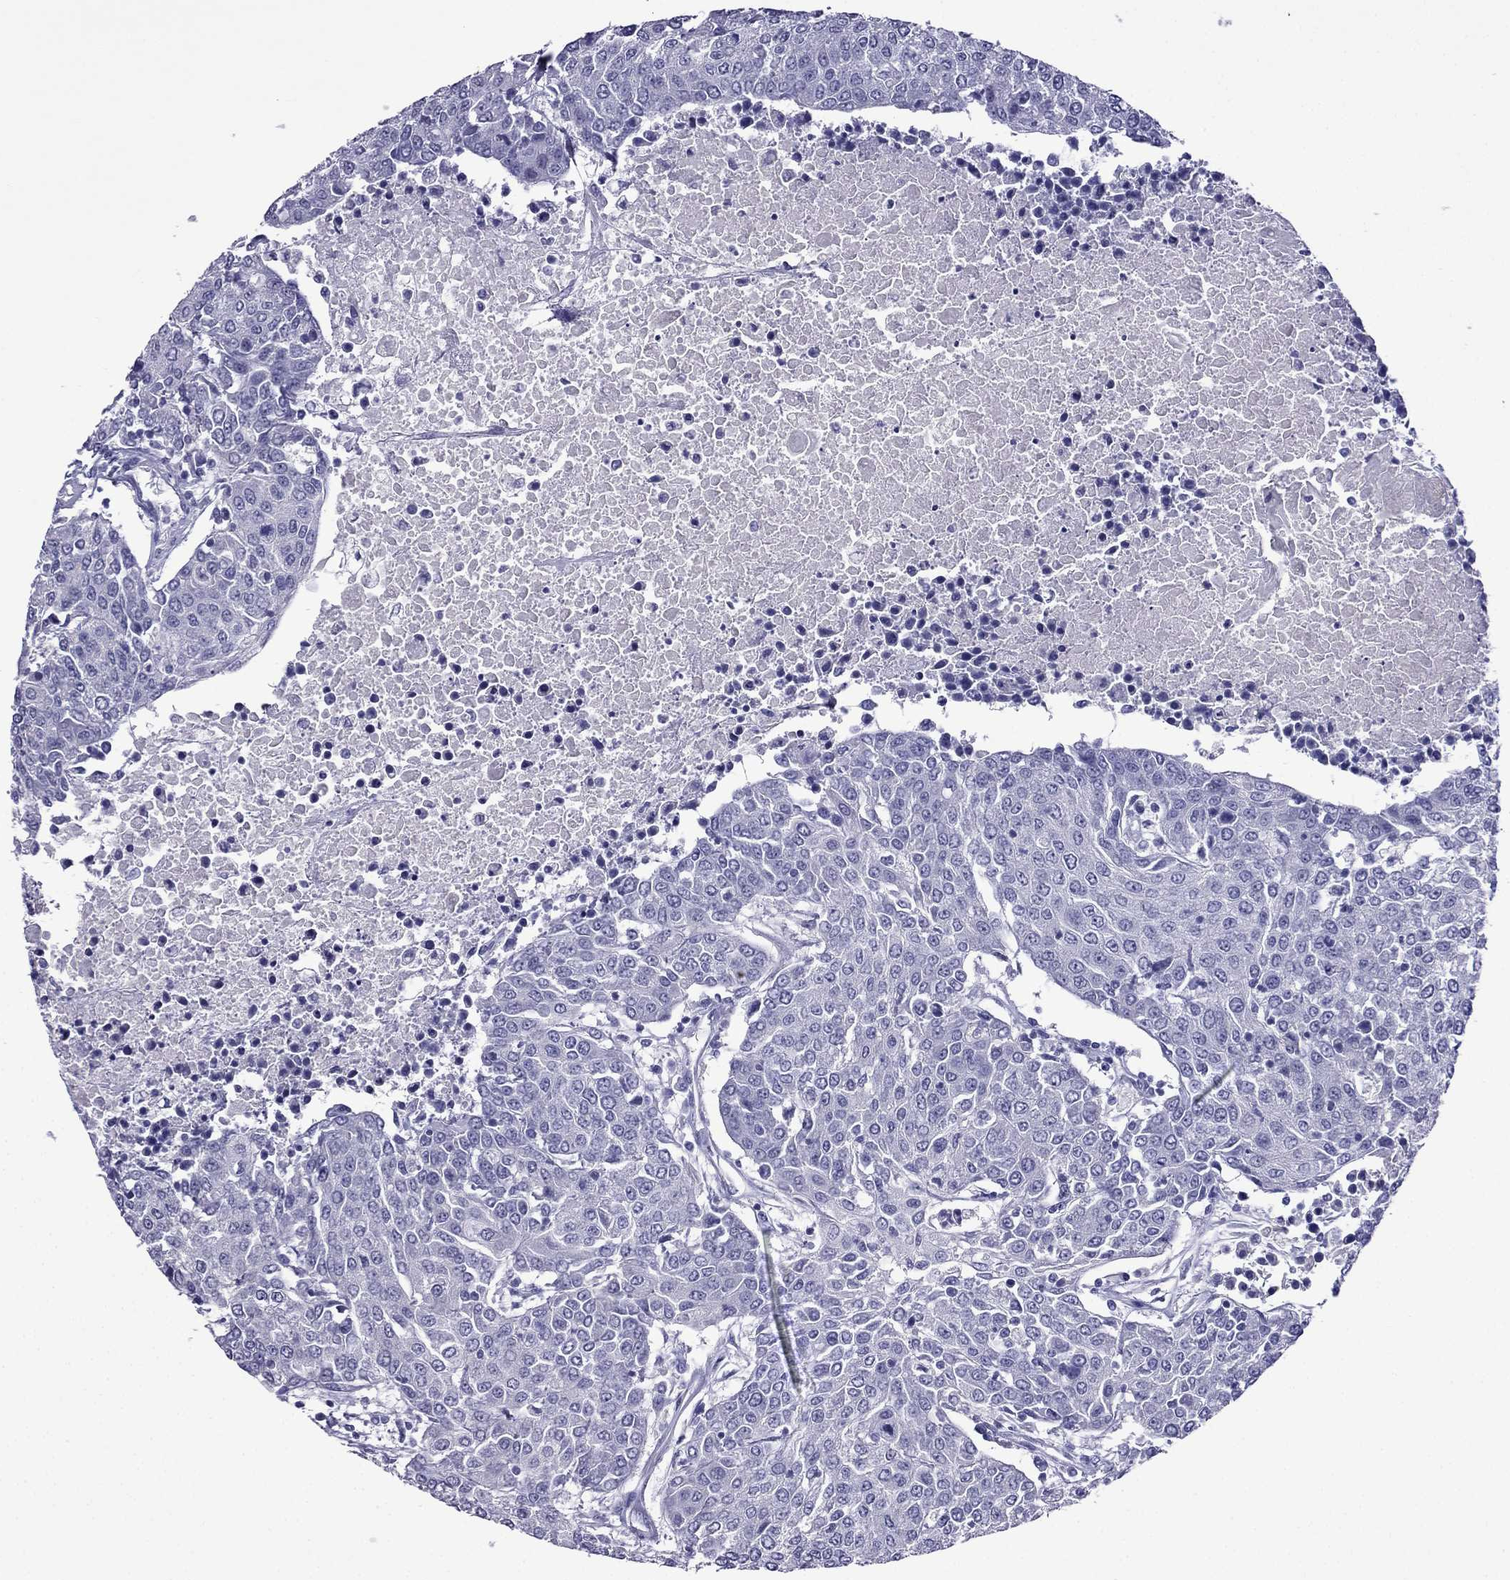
{"staining": {"intensity": "negative", "quantity": "none", "location": "none"}, "tissue": "urothelial cancer", "cell_type": "Tumor cells", "image_type": "cancer", "snomed": [{"axis": "morphology", "description": "Urothelial carcinoma, High grade"}, {"axis": "topography", "description": "Urinary bladder"}], "caption": "The immunohistochemistry histopathology image has no significant expression in tumor cells of urothelial cancer tissue. (DAB (3,3'-diaminobenzidine) immunohistochemistry with hematoxylin counter stain).", "gene": "SCNN1D", "patient": {"sex": "female", "age": 85}}